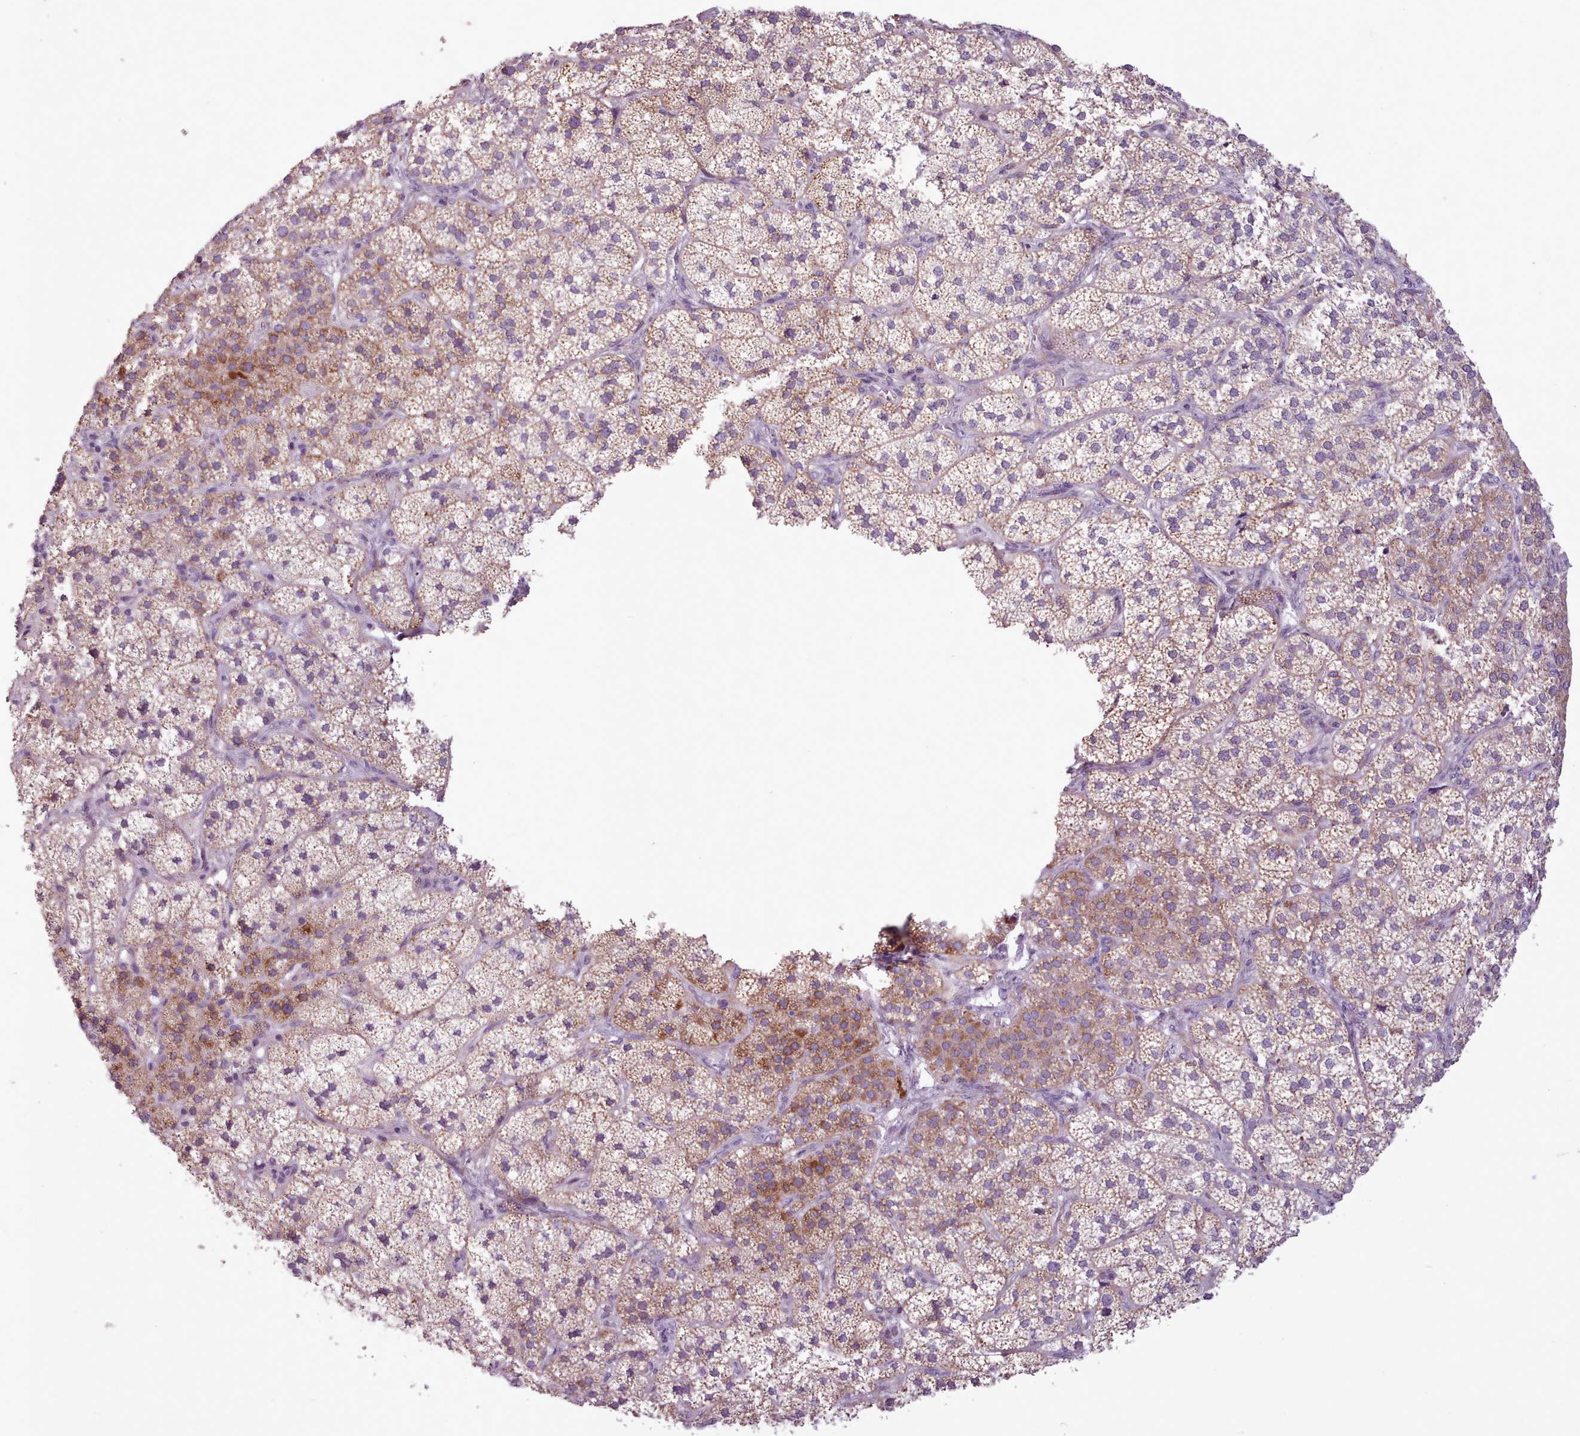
{"staining": {"intensity": "moderate", "quantity": "25%-75%", "location": "cytoplasmic/membranous"}, "tissue": "adrenal gland", "cell_type": "Glandular cells", "image_type": "normal", "snomed": [{"axis": "morphology", "description": "Normal tissue, NOS"}, {"axis": "topography", "description": "Adrenal gland"}], "caption": "A brown stain shows moderate cytoplasmic/membranous expression of a protein in glandular cells of normal adrenal gland.", "gene": "AVL9", "patient": {"sex": "female", "age": 58}}